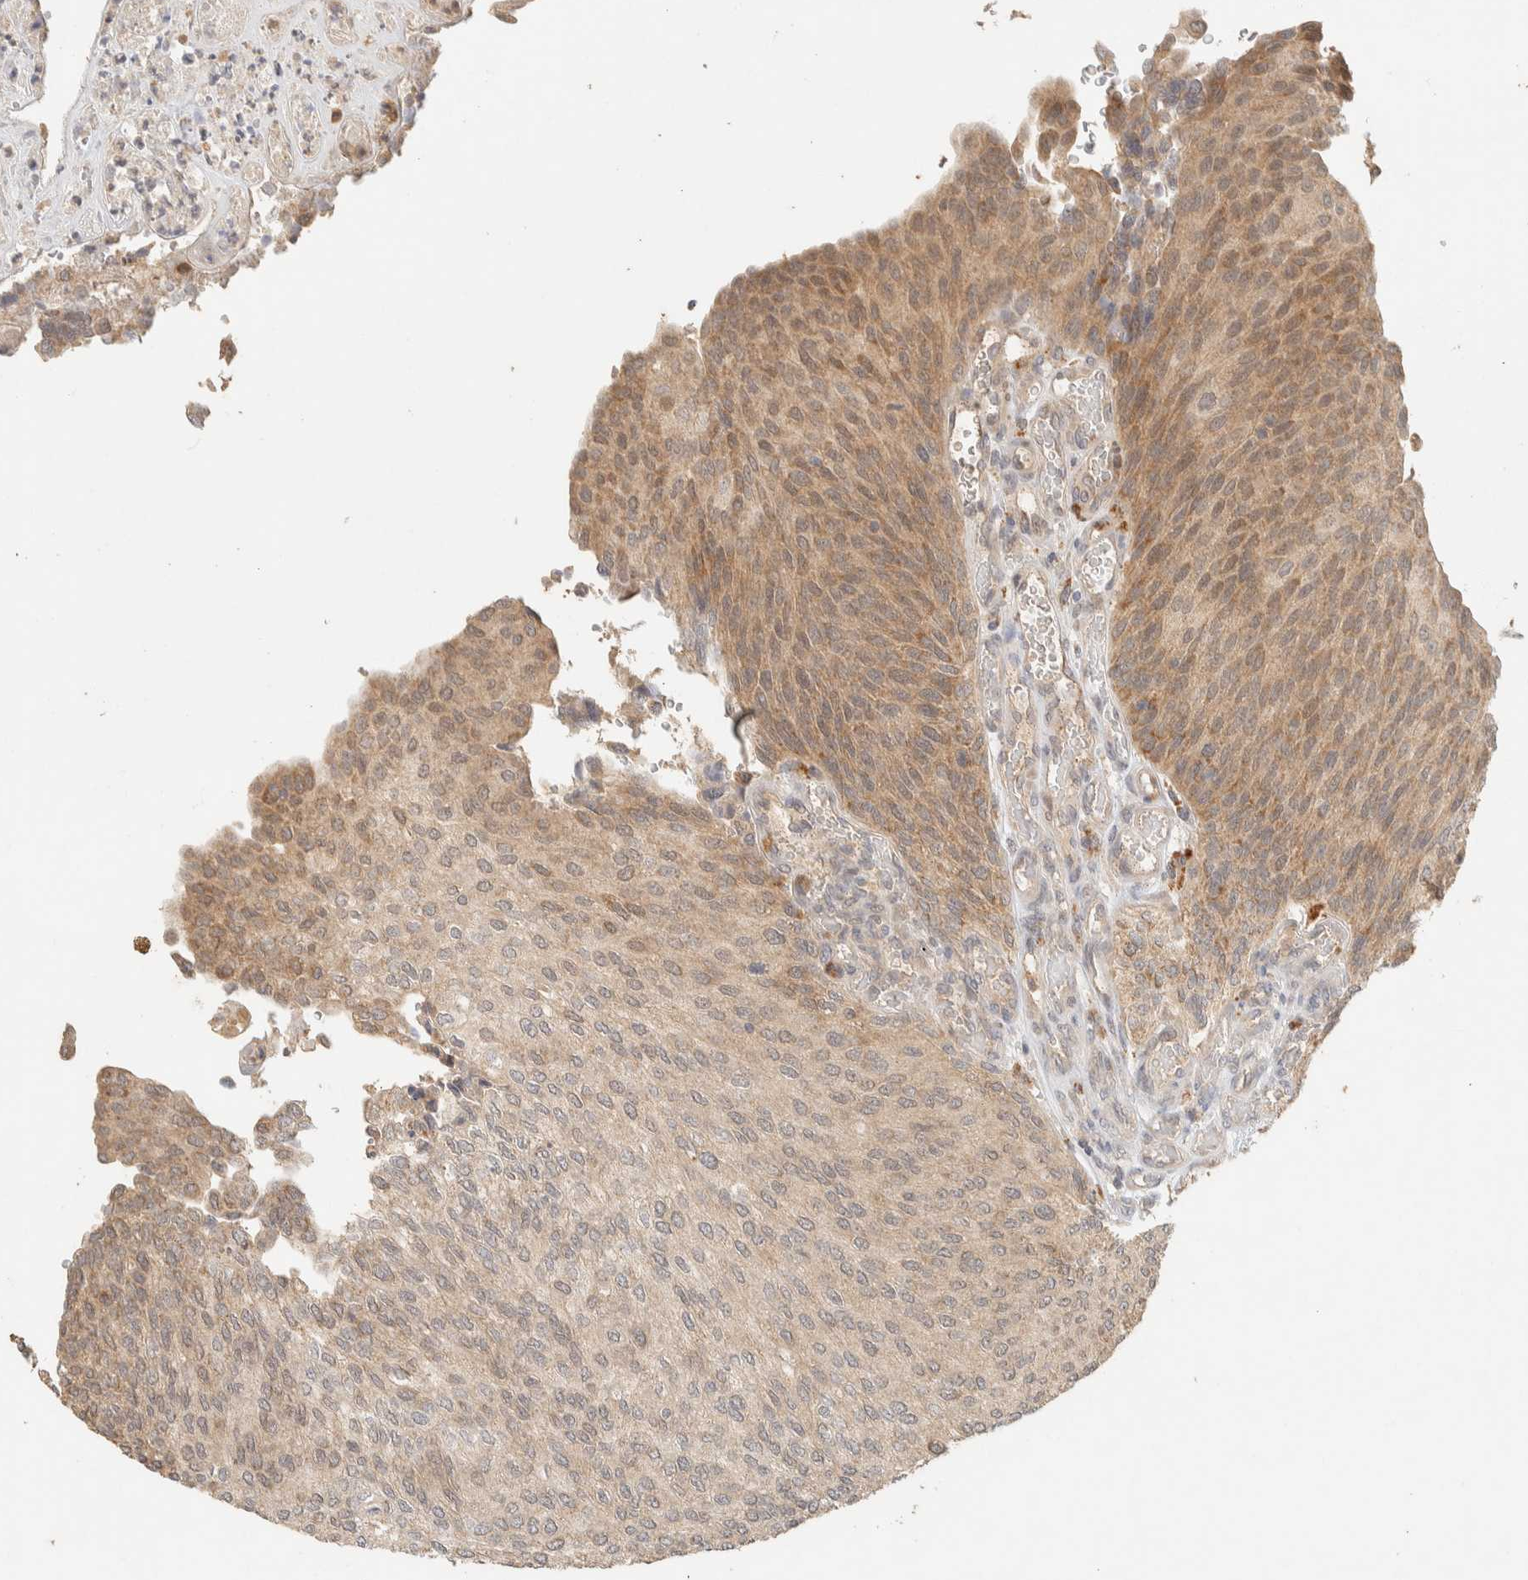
{"staining": {"intensity": "moderate", "quantity": "25%-75%", "location": "cytoplasmic/membranous"}, "tissue": "urothelial cancer", "cell_type": "Tumor cells", "image_type": "cancer", "snomed": [{"axis": "morphology", "description": "Urothelial carcinoma, Low grade"}, {"axis": "topography", "description": "Urinary bladder"}], "caption": "Moderate cytoplasmic/membranous expression for a protein is seen in approximately 25%-75% of tumor cells of urothelial cancer using immunohistochemistry (IHC).", "gene": "ITPA", "patient": {"sex": "female", "age": 79}}